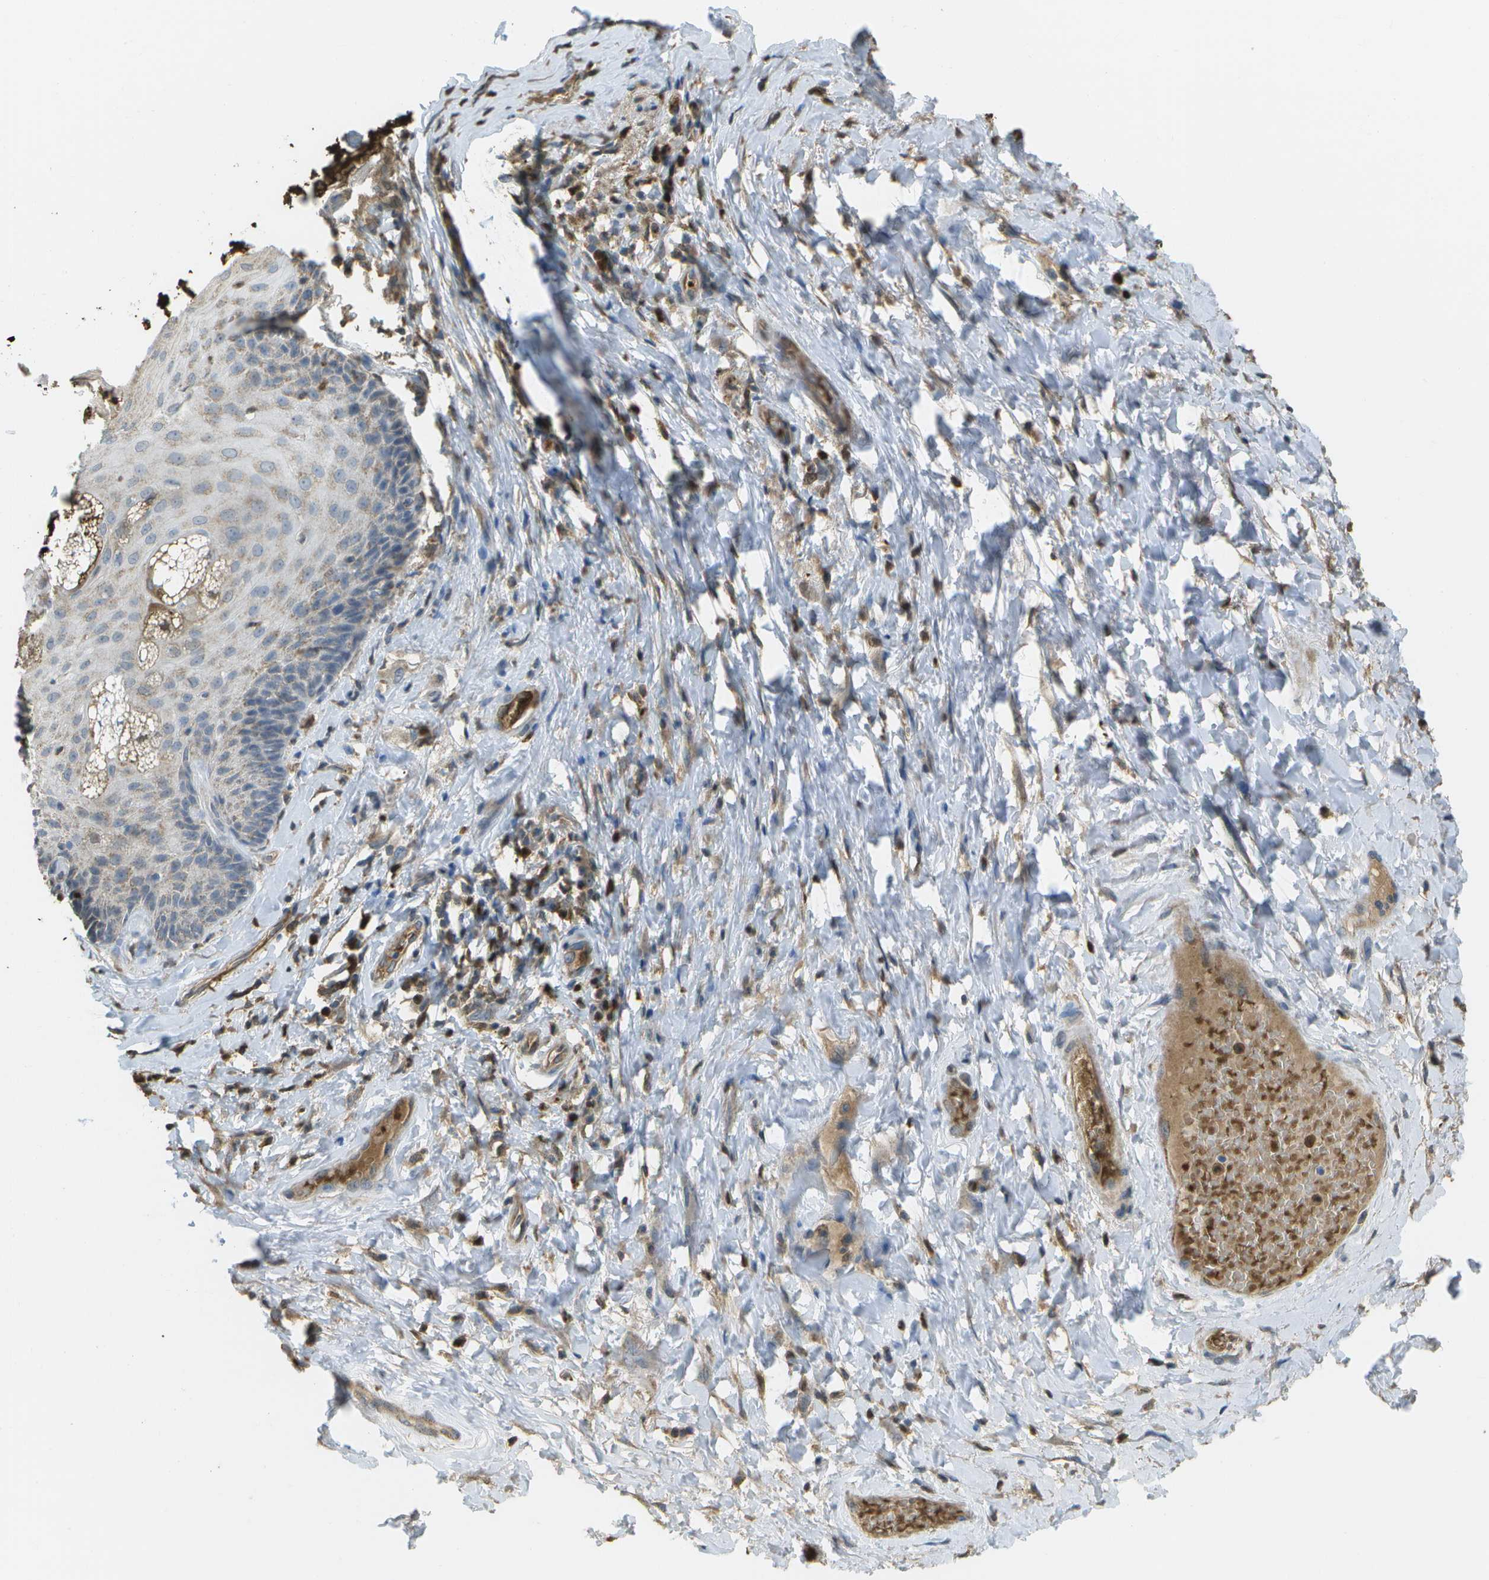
{"staining": {"intensity": "negative", "quantity": "none", "location": "none"}, "tissue": "skin", "cell_type": "Epidermal cells", "image_type": "normal", "snomed": [{"axis": "morphology", "description": "Normal tissue, NOS"}, {"axis": "topography", "description": "Anal"}], "caption": "The photomicrograph displays no staining of epidermal cells in normal skin. (Stains: DAB immunohistochemistry (IHC) with hematoxylin counter stain, Microscopy: brightfield microscopy at high magnification).", "gene": "CACHD1", "patient": {"sex": "male", "age": 69}}